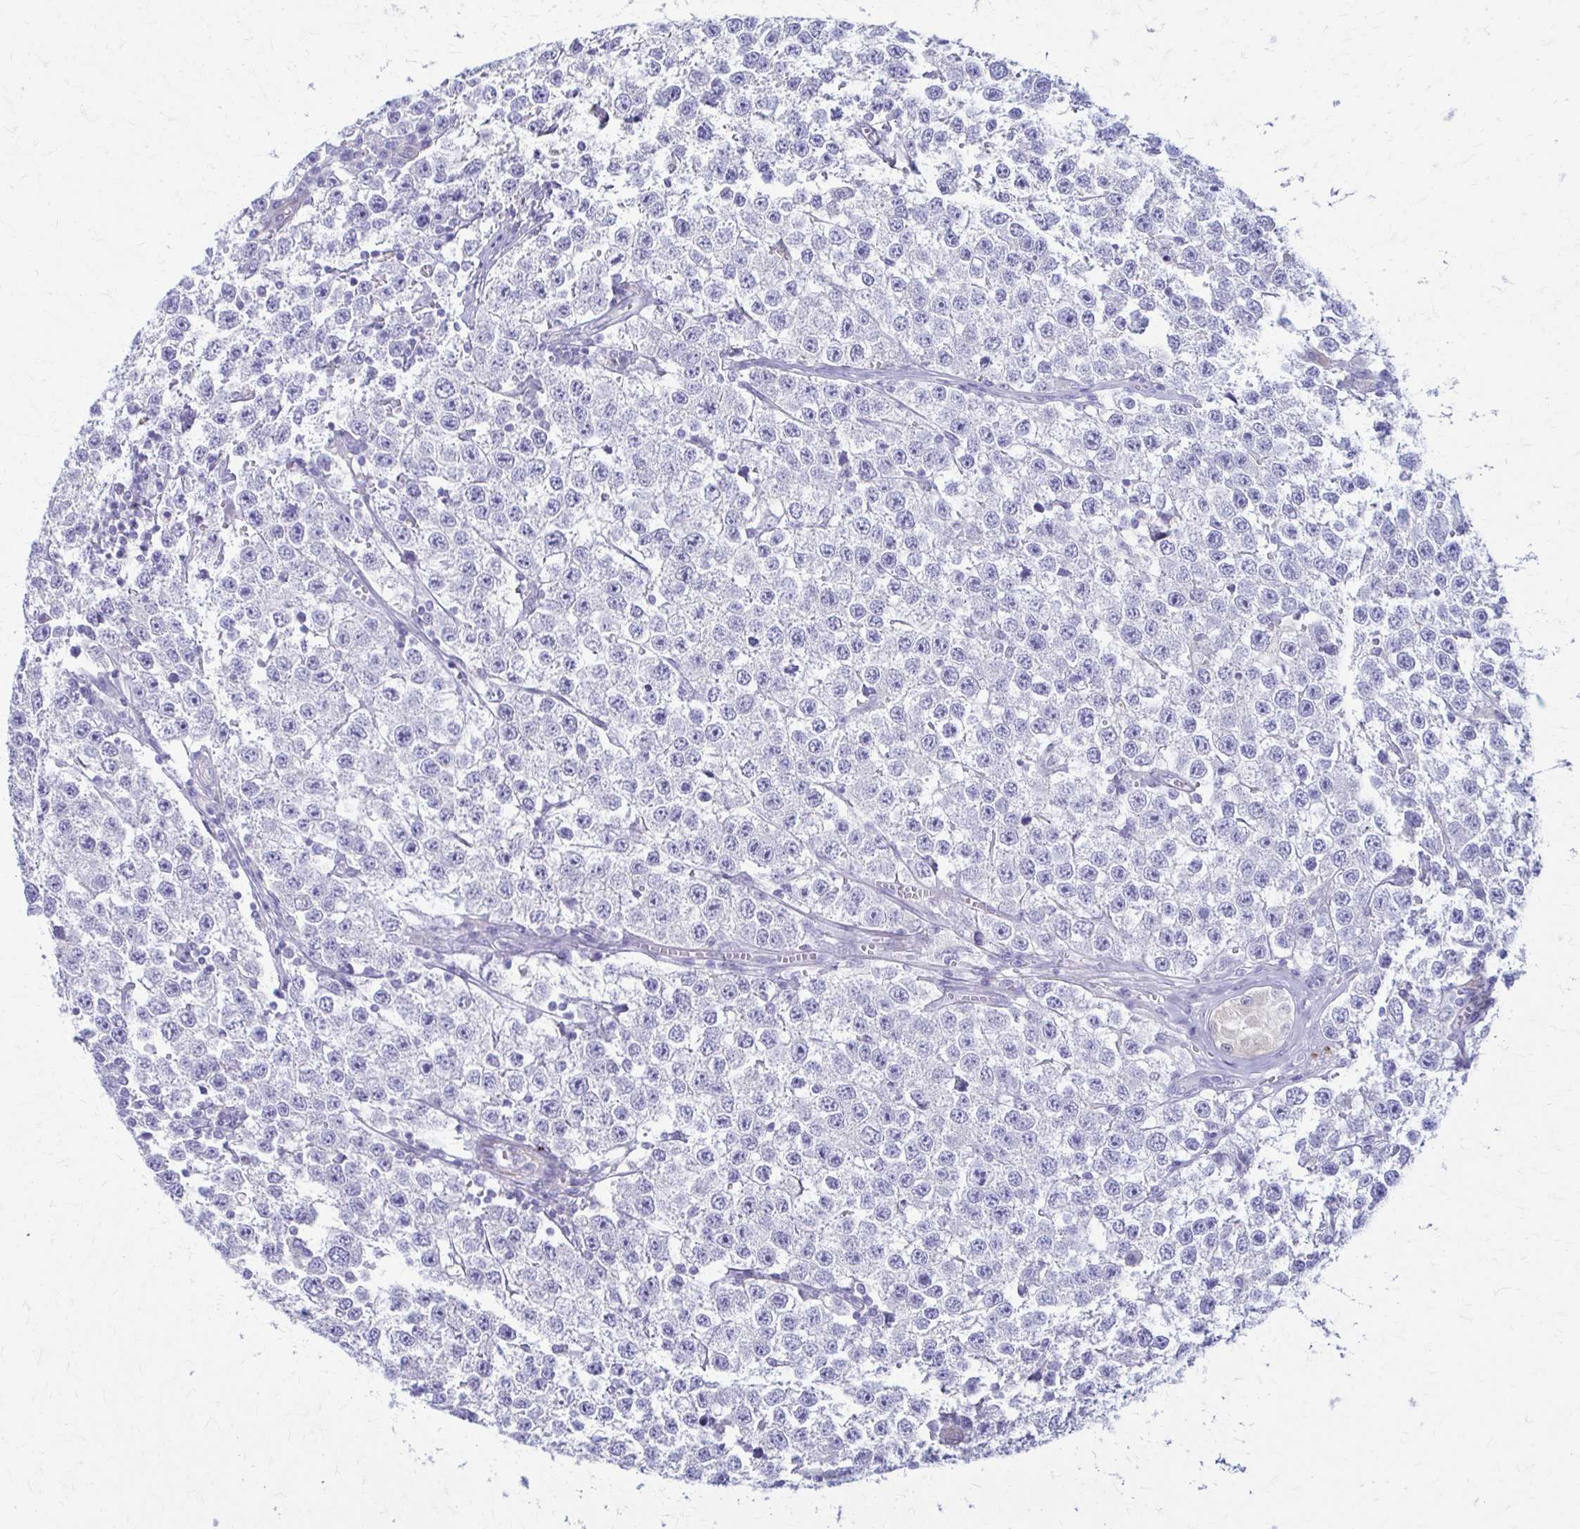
{"staining": {"intensity": "negative", "quantity": "none", "location": "none"}, "tissue": "testis cancer", "cell_type": "Tumor cells", "image_type": "cancer", "snomed": [{"axis": "morphology", "description": "Seminoma, NOS"}, {"axis": "topography", "description": "Testis"}], "caption": "Image shows no protein expression in tumor cells of seminoma (testis) tissue.", "gene": "DSP", "patient": {"sex": "male", "age": 34}}